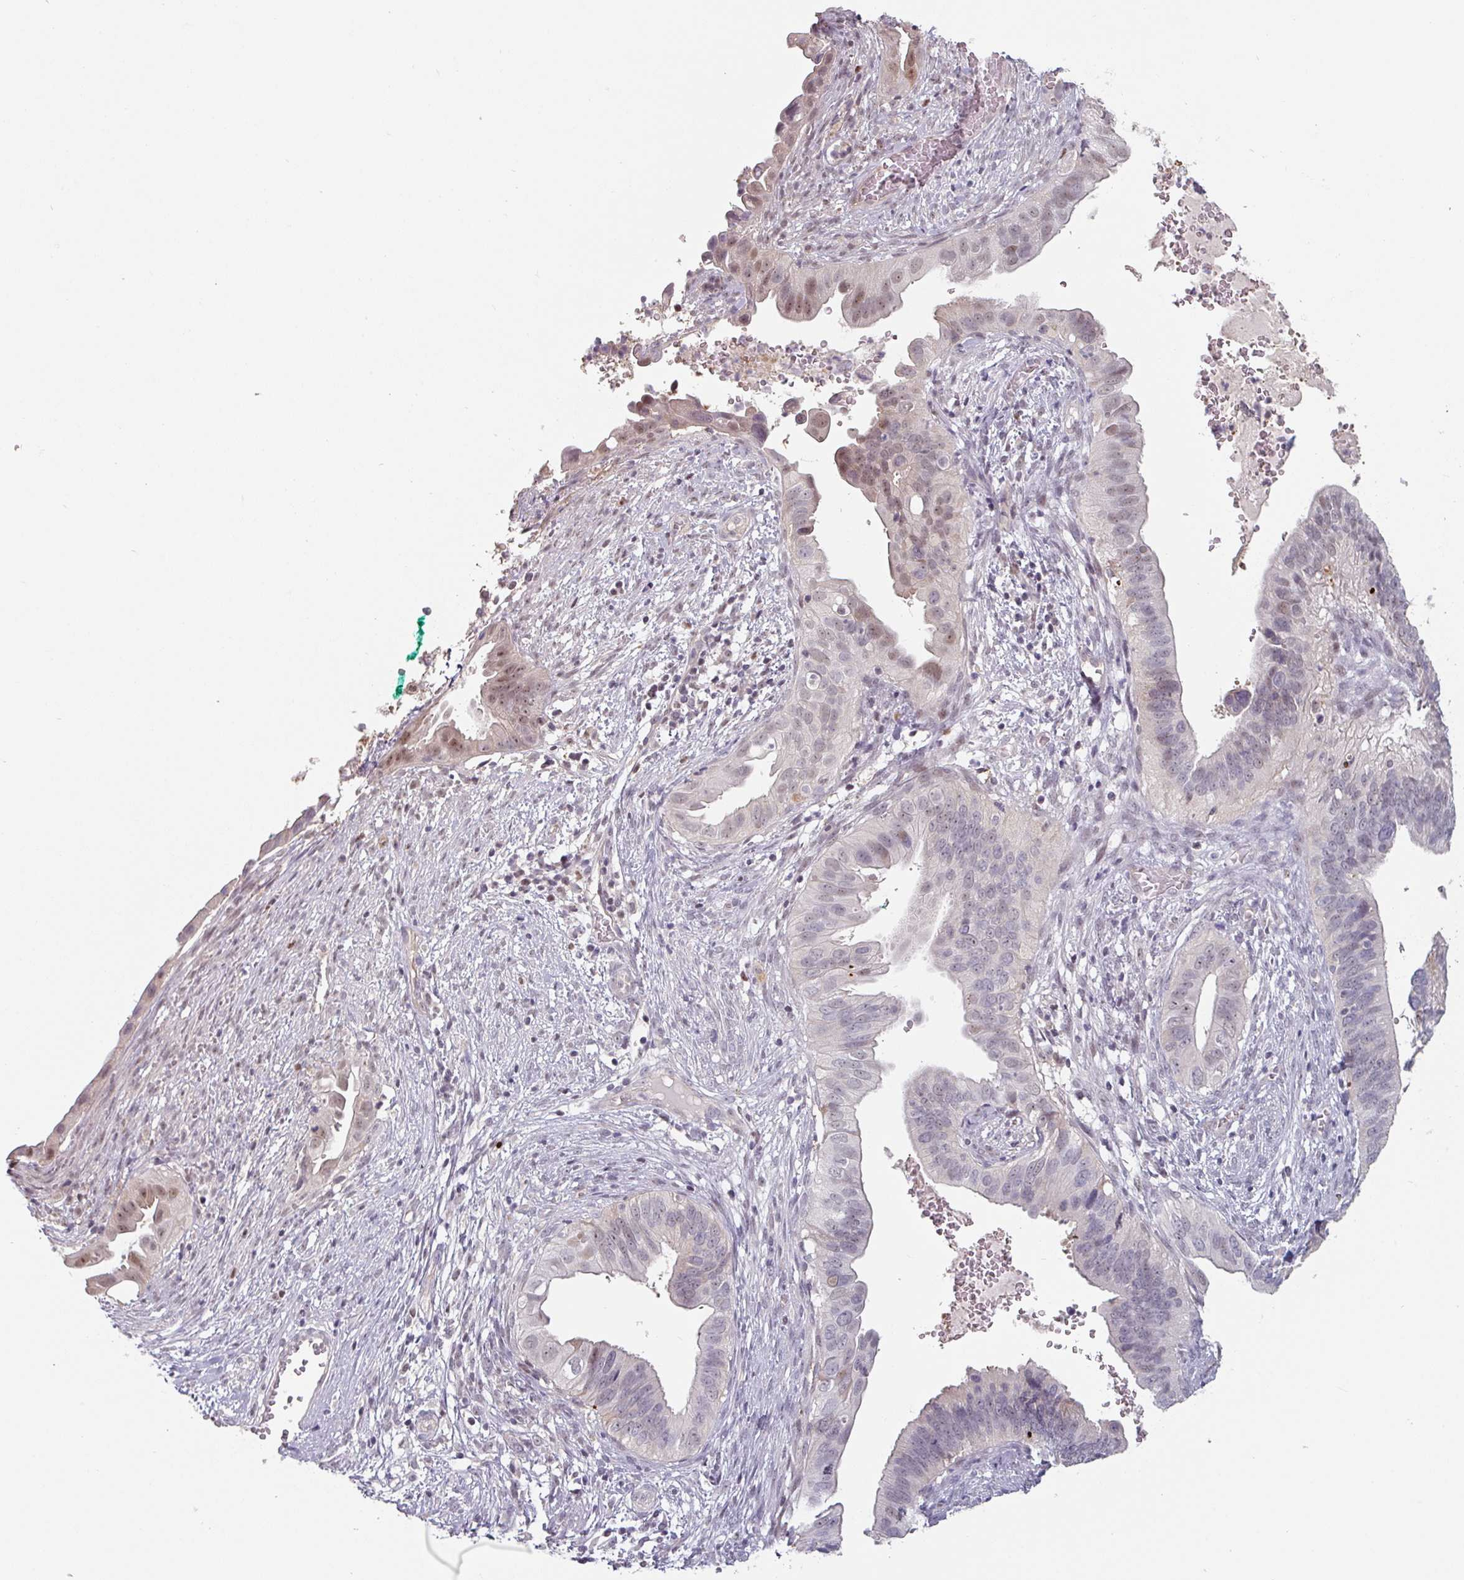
{"staining": {"intensity": "moderate", "quantity": "<25%", "location": "nuclear"}, "tissue": "cervical cancer", "cell_type": "Tumor cells", "image_type": "cancer", "snomed": [{"axis": "morphology", "description": "Adenocarcinoma, NOS"}, {"axis": "topography", "description": "Cervix"}], "caption": "Immunohistochemistry (IHC) of human cervical cancer (adenocarcinoma) shows low levels of moderate nuclear staining in about <25% of tumor cells.", "gene": "ZBTB6", "patient": {"sex": "female", "age": 42}}